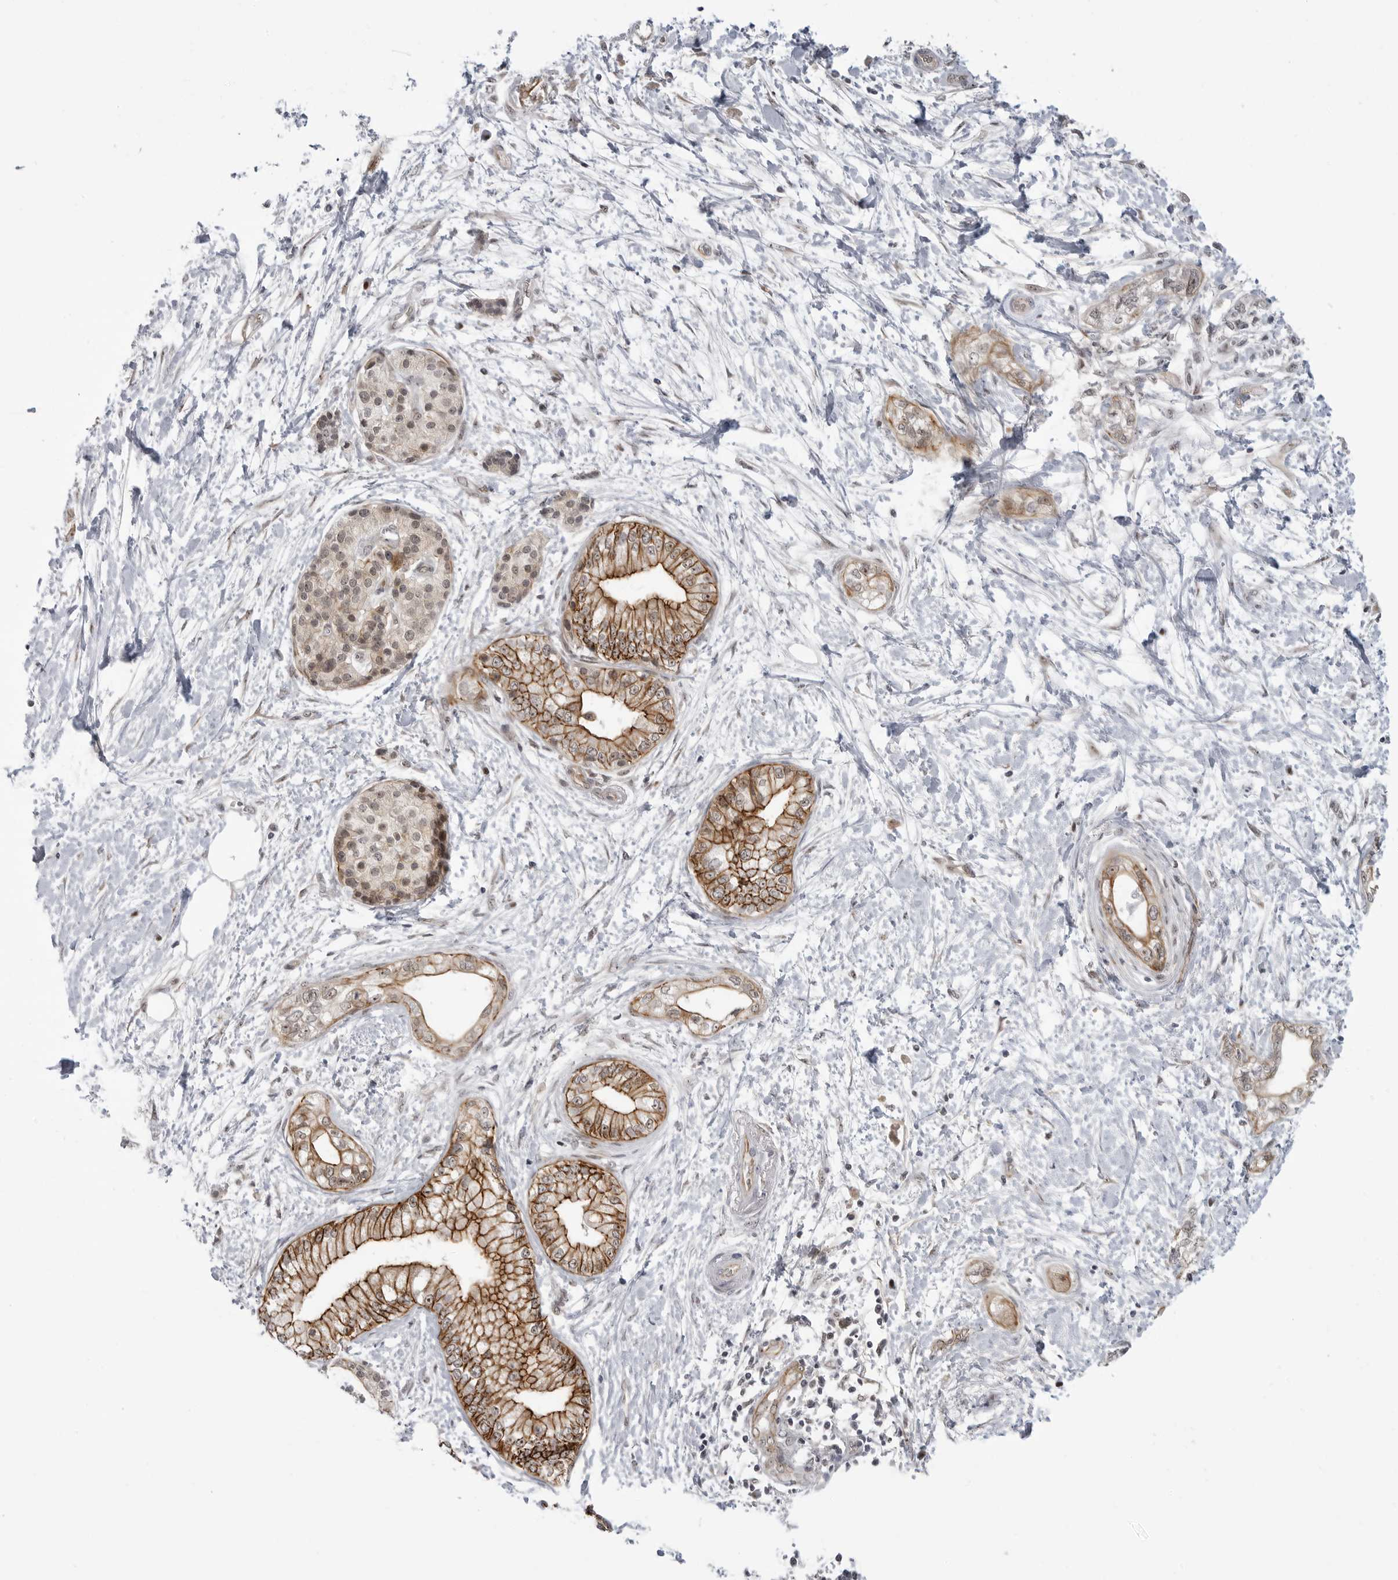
{"staining": {"intensity": "moderate", "quantity": ">75%", "location": "cytoplasmic/membranous"}, "tissue": "pancreatic cancer", "cell_type": "Tumor cells", "image_type": "cancer", "snomed": [{"axis": "morphology", "description": "Adenocarcinoma, NOS"}, {"axis": "topography", "description": "Pancreas"}], "caption": "Moderate cytoplasmic/membranous staining for a protein is identified in approximately >75% of tumor cells of pancreatic adenocarcinoma using immunohistochemistry (IHC).", "gene": "CEP295NL", "patient": {"sex": "male", "age": 68}}